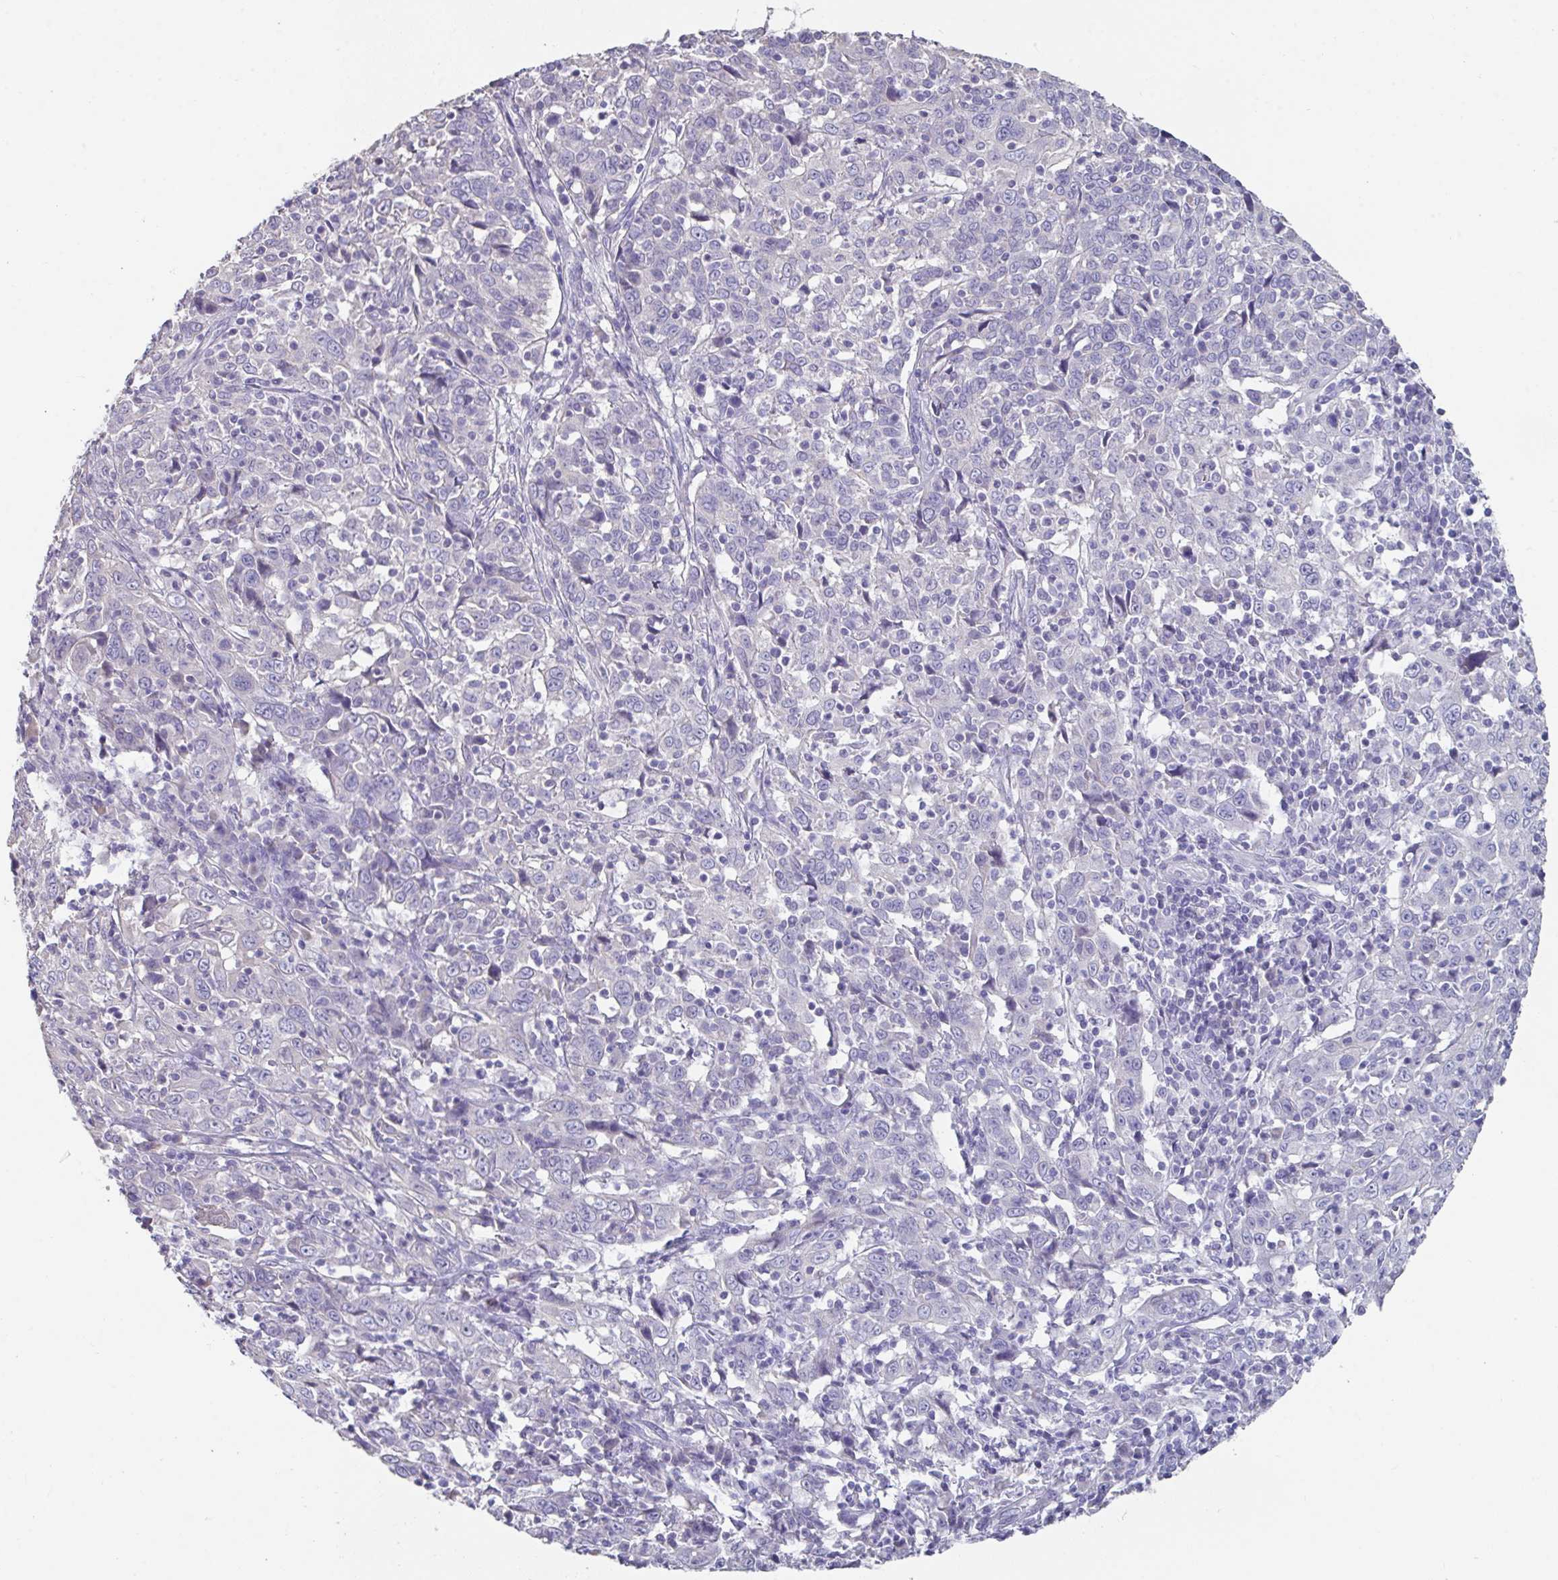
{"staining": {"intensity": "negative", "quantity": "none", "location": "none"}, "tissue": "cervical cancer", "cell_type": "Tumor cells", "image_type": "cancer", "snomed": [{"axis": "morphology", "description": "Squamous cell carcinoma, NOS"}, {"axis": "topography", "description": "Cervix"}], "caption": "DAB immunohistochemical staining of human cervical squamous cell carcinoma demonstrates no significant staining in tumor cells.", "gene": "SLC44A4", "patient": {"sex": "female", "age": 46}}